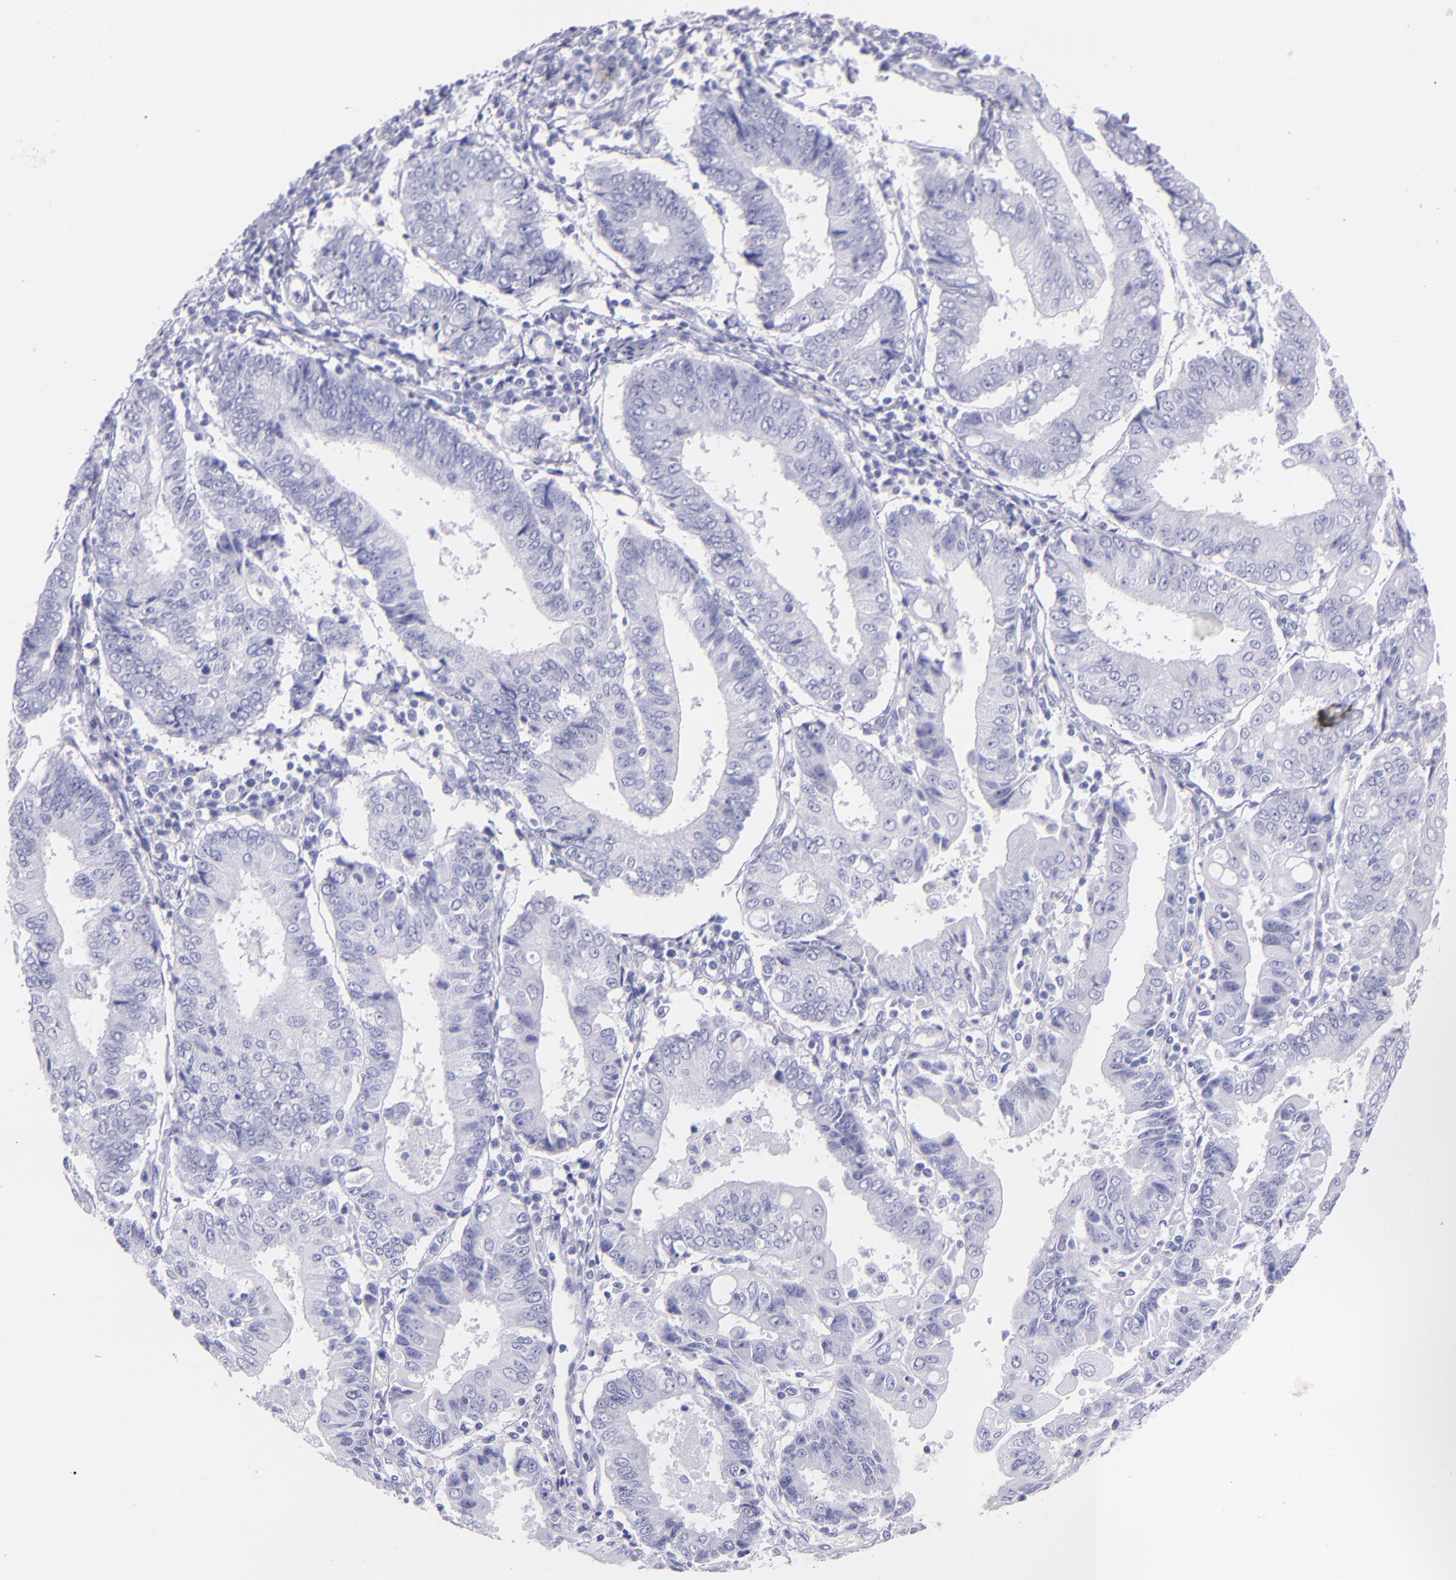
{"staining": {"intensity": "negative", "quantity": "none", "location": "none"}, "tissue": "endometrial cancer", "cell_type": "Tumor cells", "image_type": "cancer", "snomed": [{"axis": "morphology", "description": "Adenocarcinoma, NOS"}, {"axis": "topography", "description": "Endometrium"}], "caption": "IHC micrograph of neoplastic tissue: endometrial cancer (adenocarcinoma) stained with DAB (3,3'-diaminobenzidine) reveals no significant protein staining in tumor cells.", "gene": "SFTPB", "patient": {"sex": "female", "age": 75}}